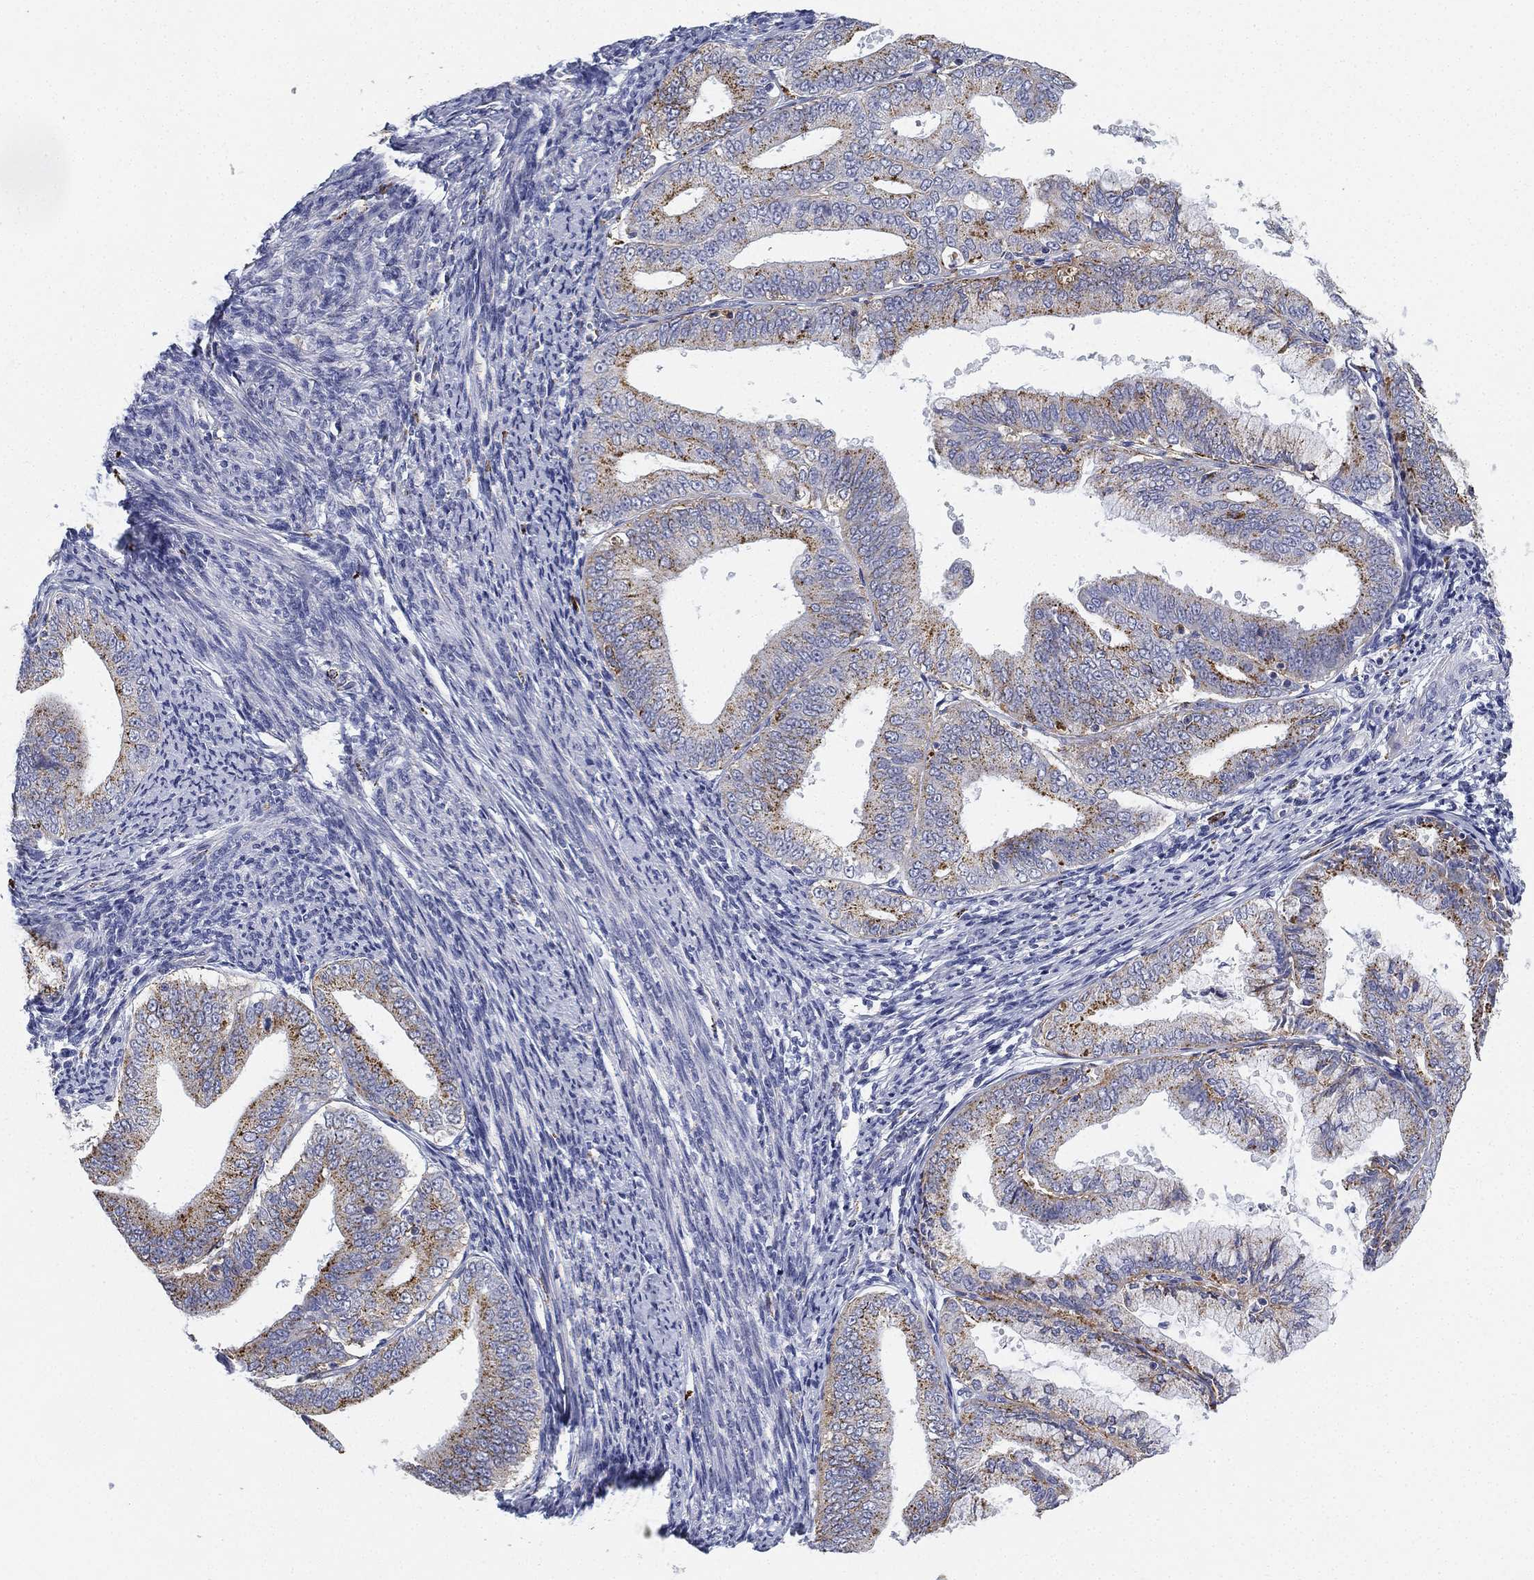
{"staining": {"intensity": "moderate", "quantity": "25%-75%", "location": "cytoplasmic/membranous"}, "tissue": "endometrial cancer", "cell_type": "Tumor cells", "image_type": "cancer", "snomed": [{"axis": "morphology", "description": "Adenocarcinoma, NOS"}, {"axis": "topography", "description": "Endometrium"}], "caption": "Human endometrial cancer (adenocarcinoma) stained with a protein marker reveals moderate staining in tumor cells.", "gene": "NPC2", "patient": {"sex": "female", "age": 63}}